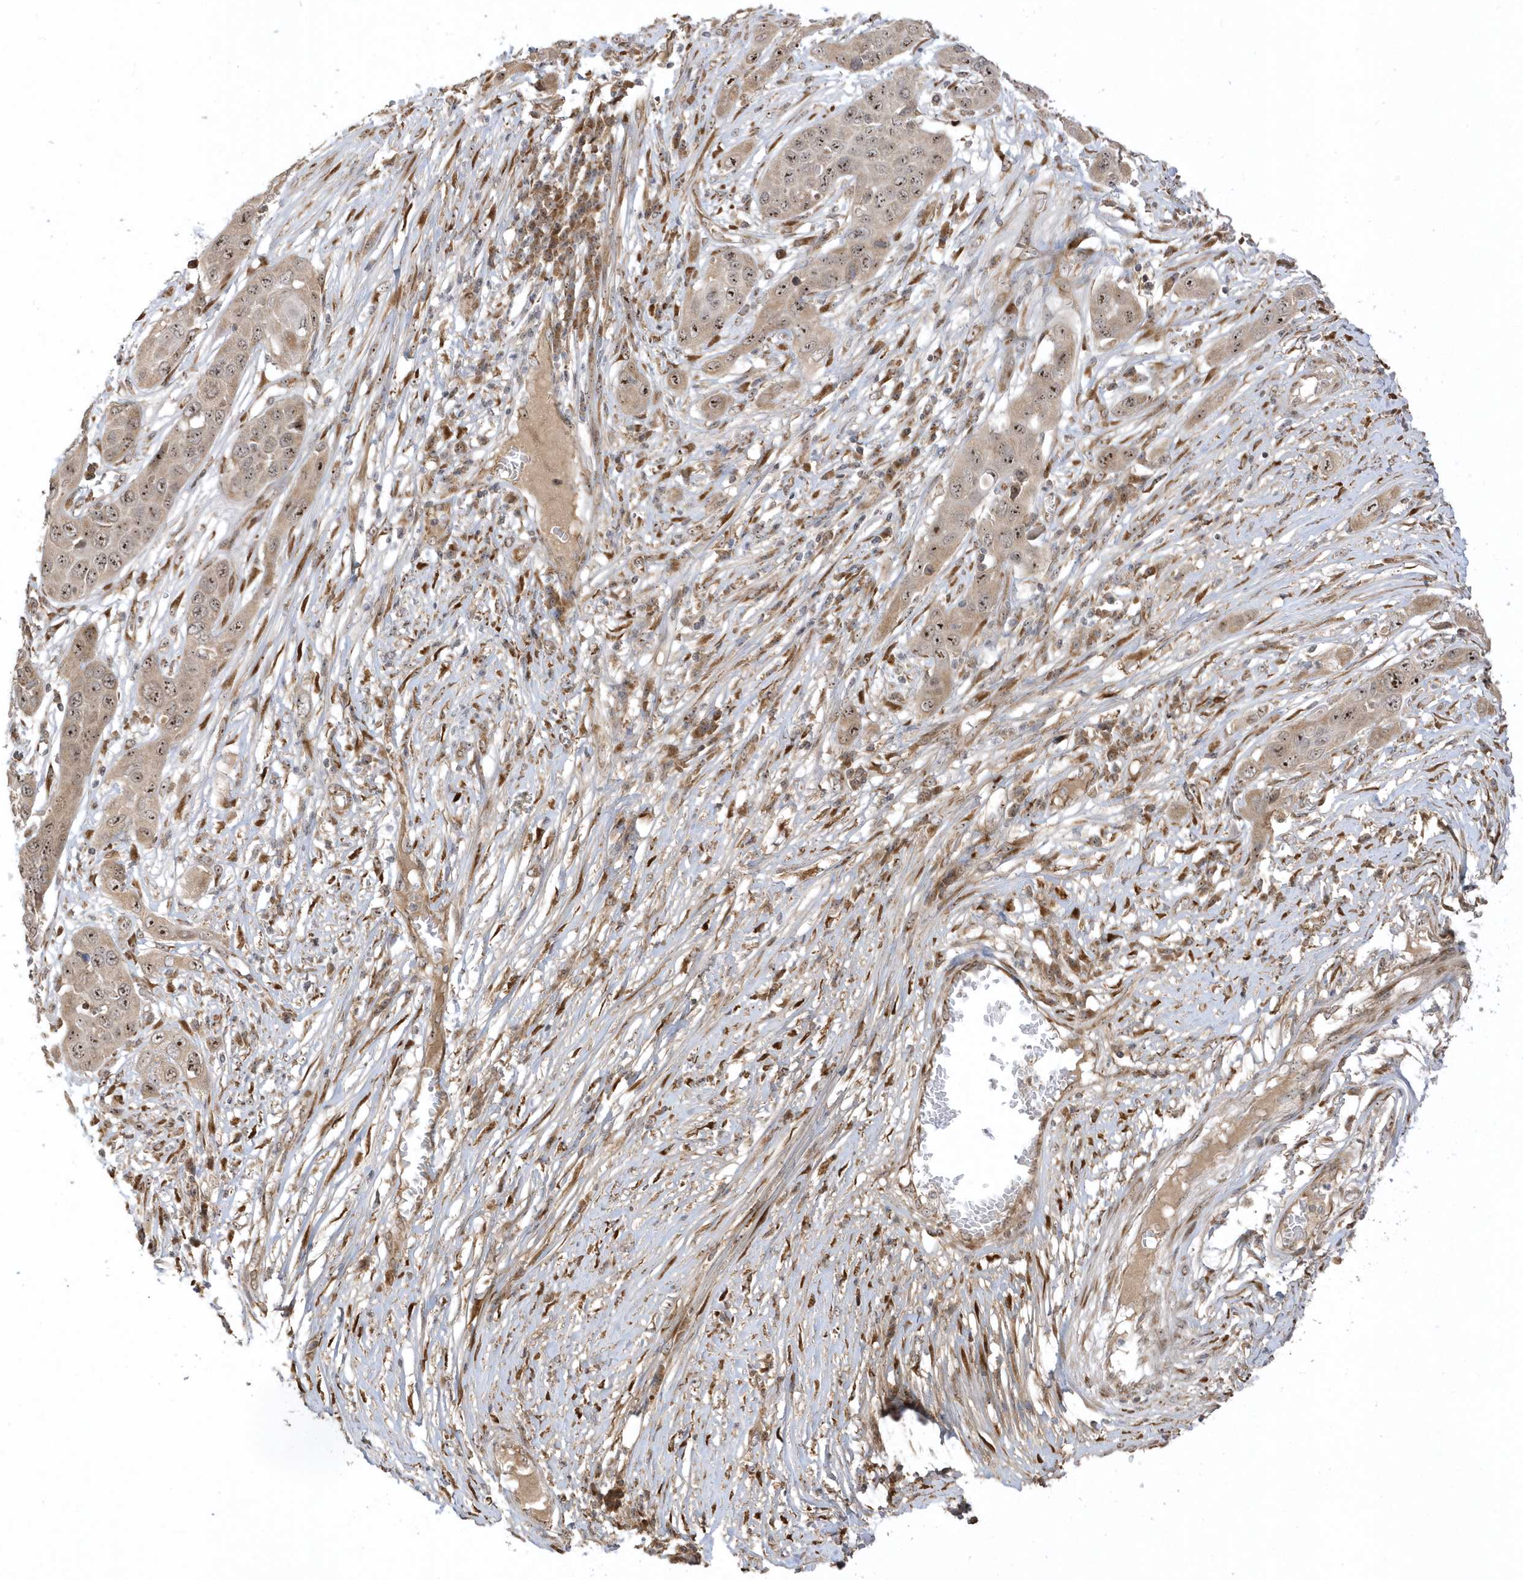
{"staining": {"intensity": "moderate", "quantity": ">75%", "location": "nuclear"}, "tissue": "skin cancer", "cell_type": "Tumor cells", "image_type": "cancer", "snomed": [{"axis": "morphology", "description": "Squamous cell carcinoma, NOS"}, {"axis": "topography", "description": "Skin"}], "caption": "Immunohistochemical staining of squamous cell carcinoma (skin) exhibits medium levels of moderate nuclear positivity in about >75% of tumor cells. Using DAB (3,3'-diaminobenzidine) (brown) and hematoxylin (blue) stains, captured at high magnification using brightfield microscopy.", "gene": "ECM2", "patient": {"sex": "male", "age": 55}}